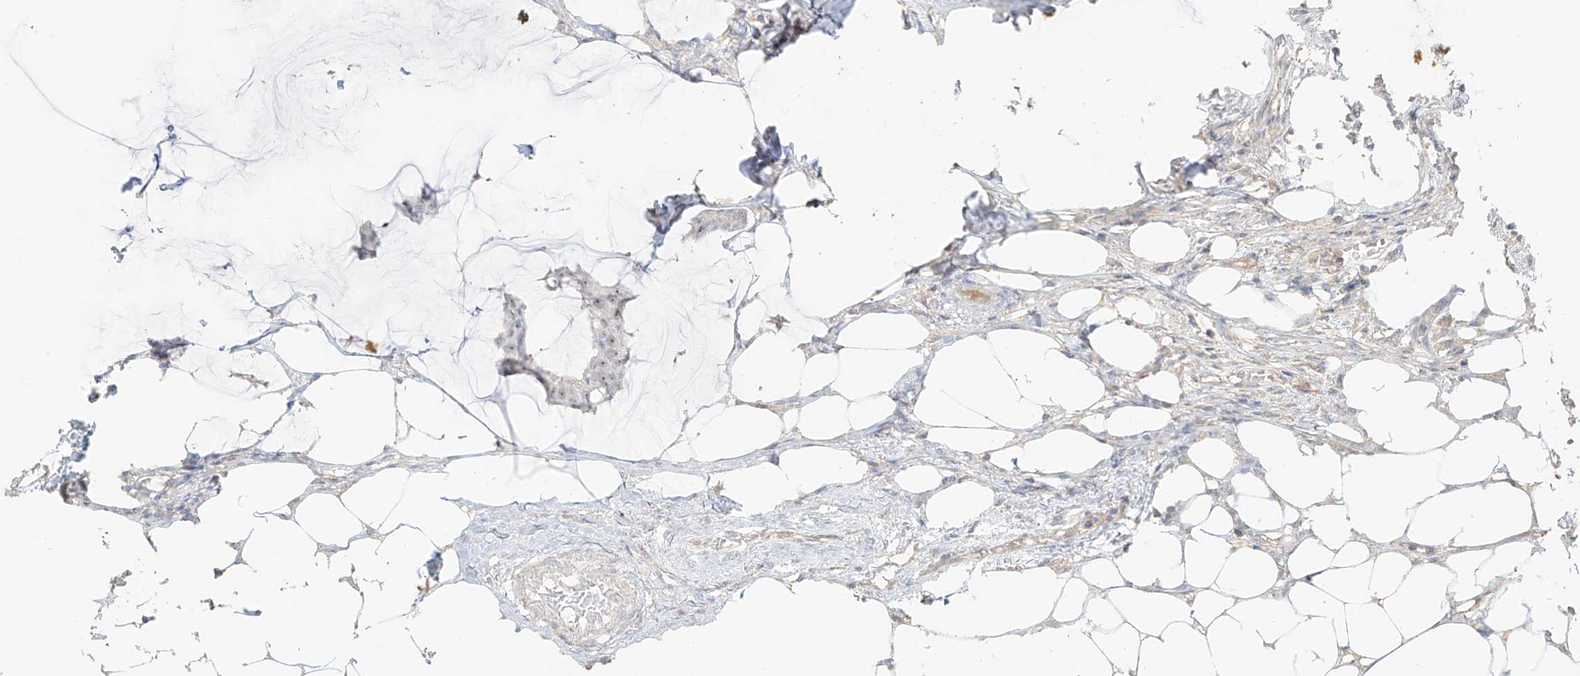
{"staining": {"intensity": "weak", "quantity": "<25%", "location": "nuclear"}, "tissue": "breast cancer", "cell_type": "Tumor cells", "image_type": "cancer", "snomed": [{"axis": "morphology", "description": "Duct carcinoma"}, {"axis": "topography", "description": "Breast"}], "caption": "DAB immunohistochemical staining of human intraductal carcinoma (breast) shows no significant positivity in tumor cells.", "gene": "ZBTB41", "patient": {"sex": "female", "age": 93}}